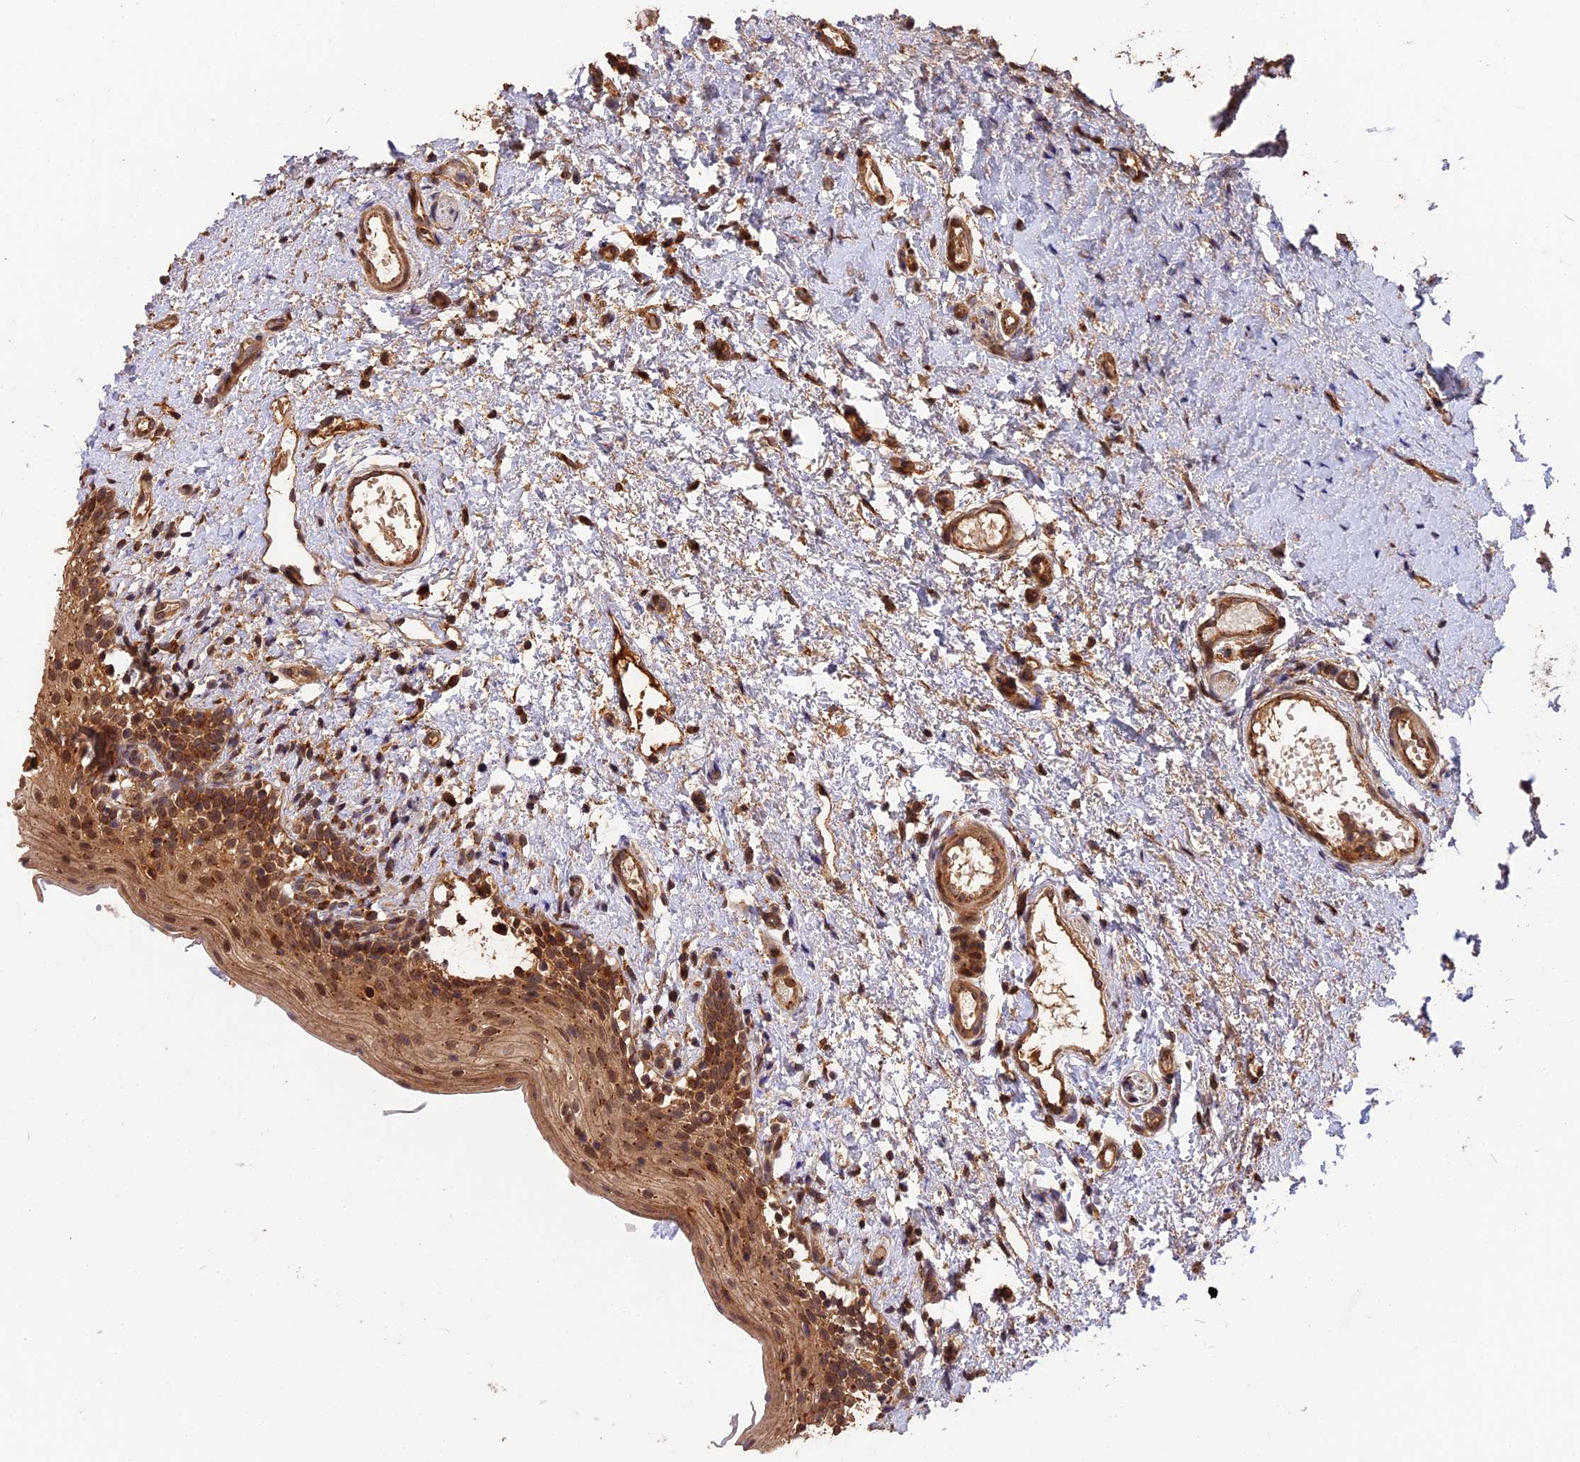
{"staining": {"intensity": "moderate", "quantity": ">75%", "location": "cytoplasmic/membranous,nuclear"}, "tissue": "oral mucosa", "cell_type": "Squamous epithelial cells", "image_type": "normal", "snomed": [{"axis": "morphology", "description": "Normal tissue, NOS"}, {"axis": "topography", "description": "Oral tissue"}], "caption": "Immunohistochemical staining of unremarkable human oral mucosa displays >75% levels of moderate cytoplasmic/membranous,nuclear protein staining in about >75% of squamous epithelial cells.", "gene": "ESCO1", "patient": {"sex": "female", "age": 13}}